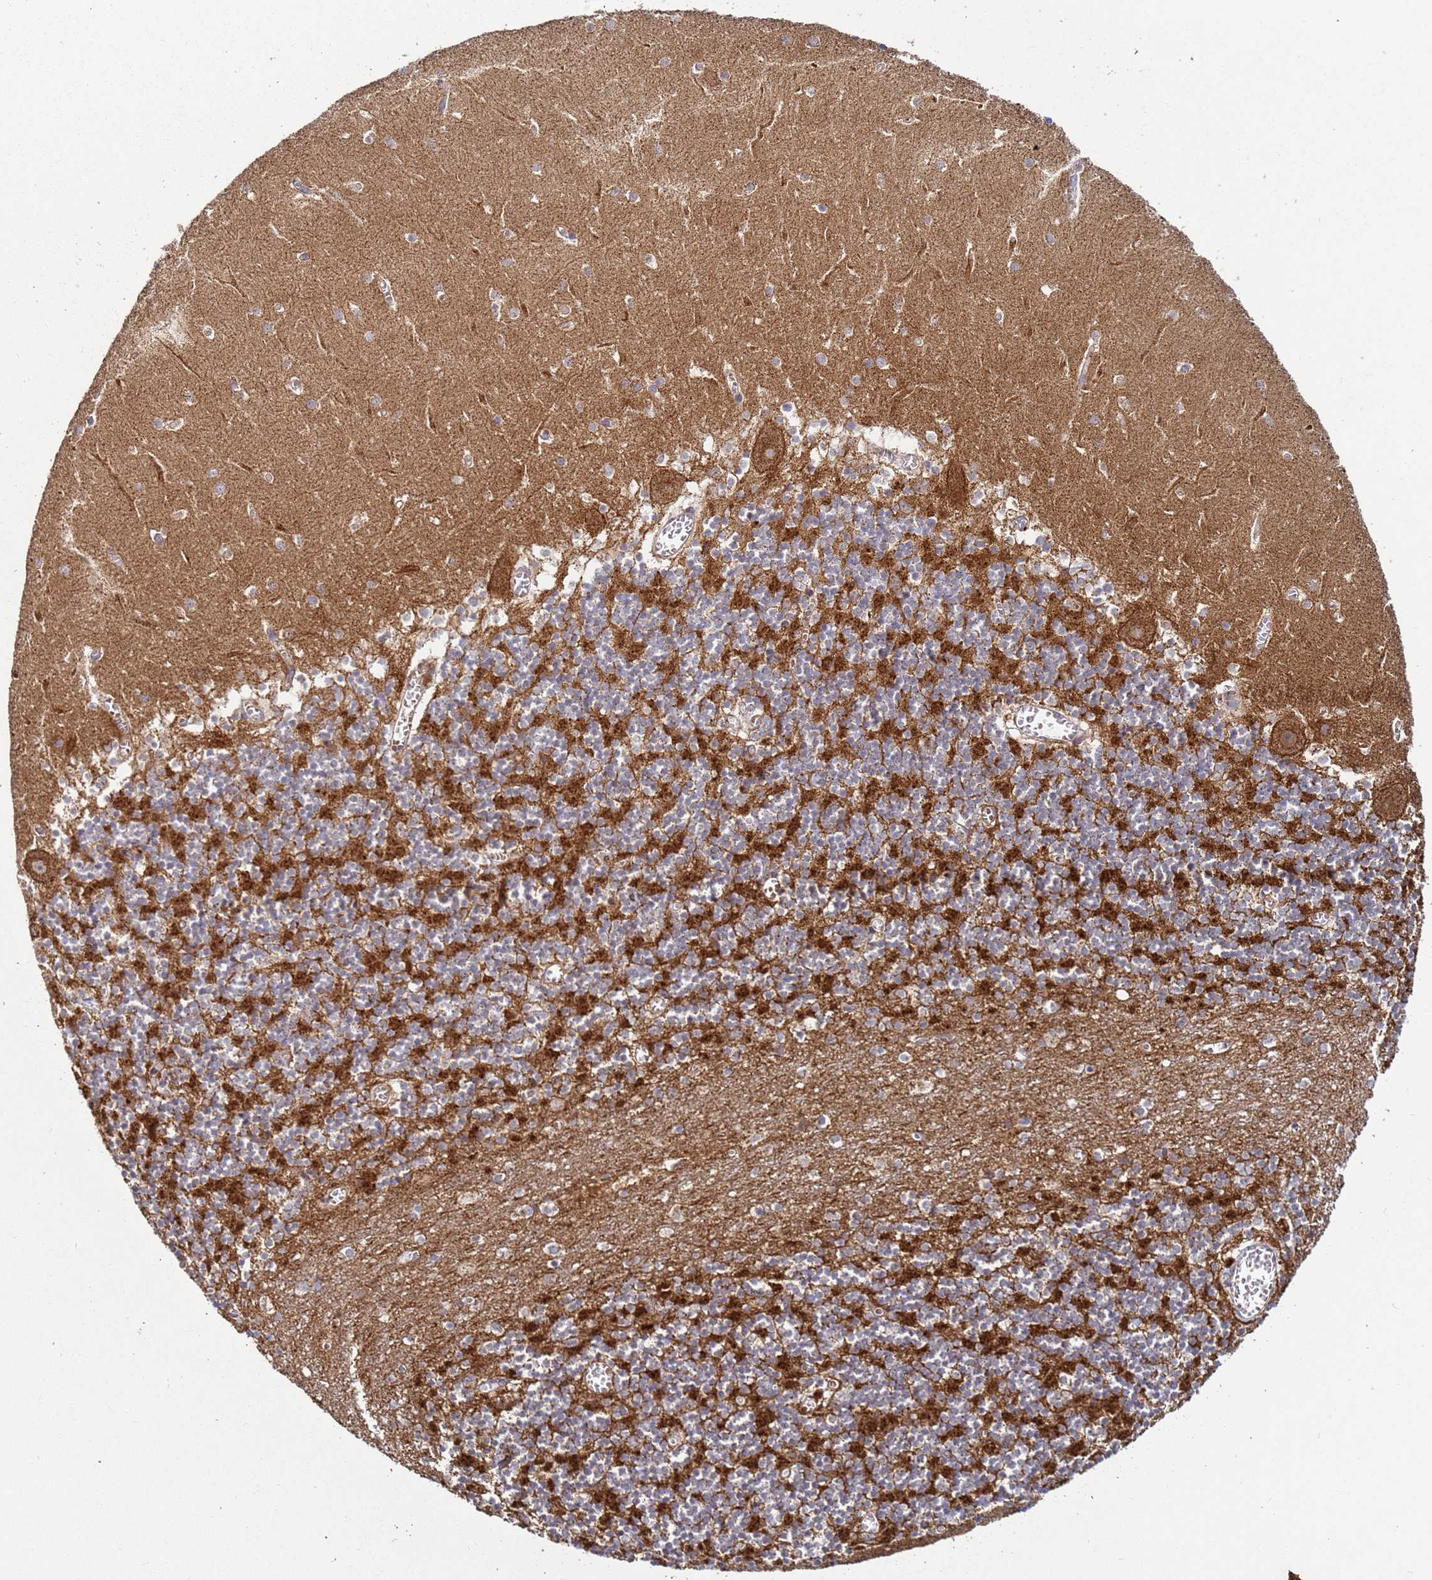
{"staining": {"intensity": "strong", "quantity": "25%-75%", "location": "cytoplasmic/membranous"}, "tissue": "cerebellum", "cell_type": "Cells in granular layer", "image_type": "normal", "snomed": [{"axis": "morphology", "description": "Normal tissue, NOS"}, {"axis": "topography", "description": "Cerebellum"}], "caption": "Immunohistochemistry (IHC) photomicrograph of unremarkable human cerebellum stained for a protein (brown), which displays high levels of strong cytoplasmic/membranous expression in about 25%-75% of cells in granular layer.", "gene": "FBXO33", "patient": {"sex": "female", "age": 28}}